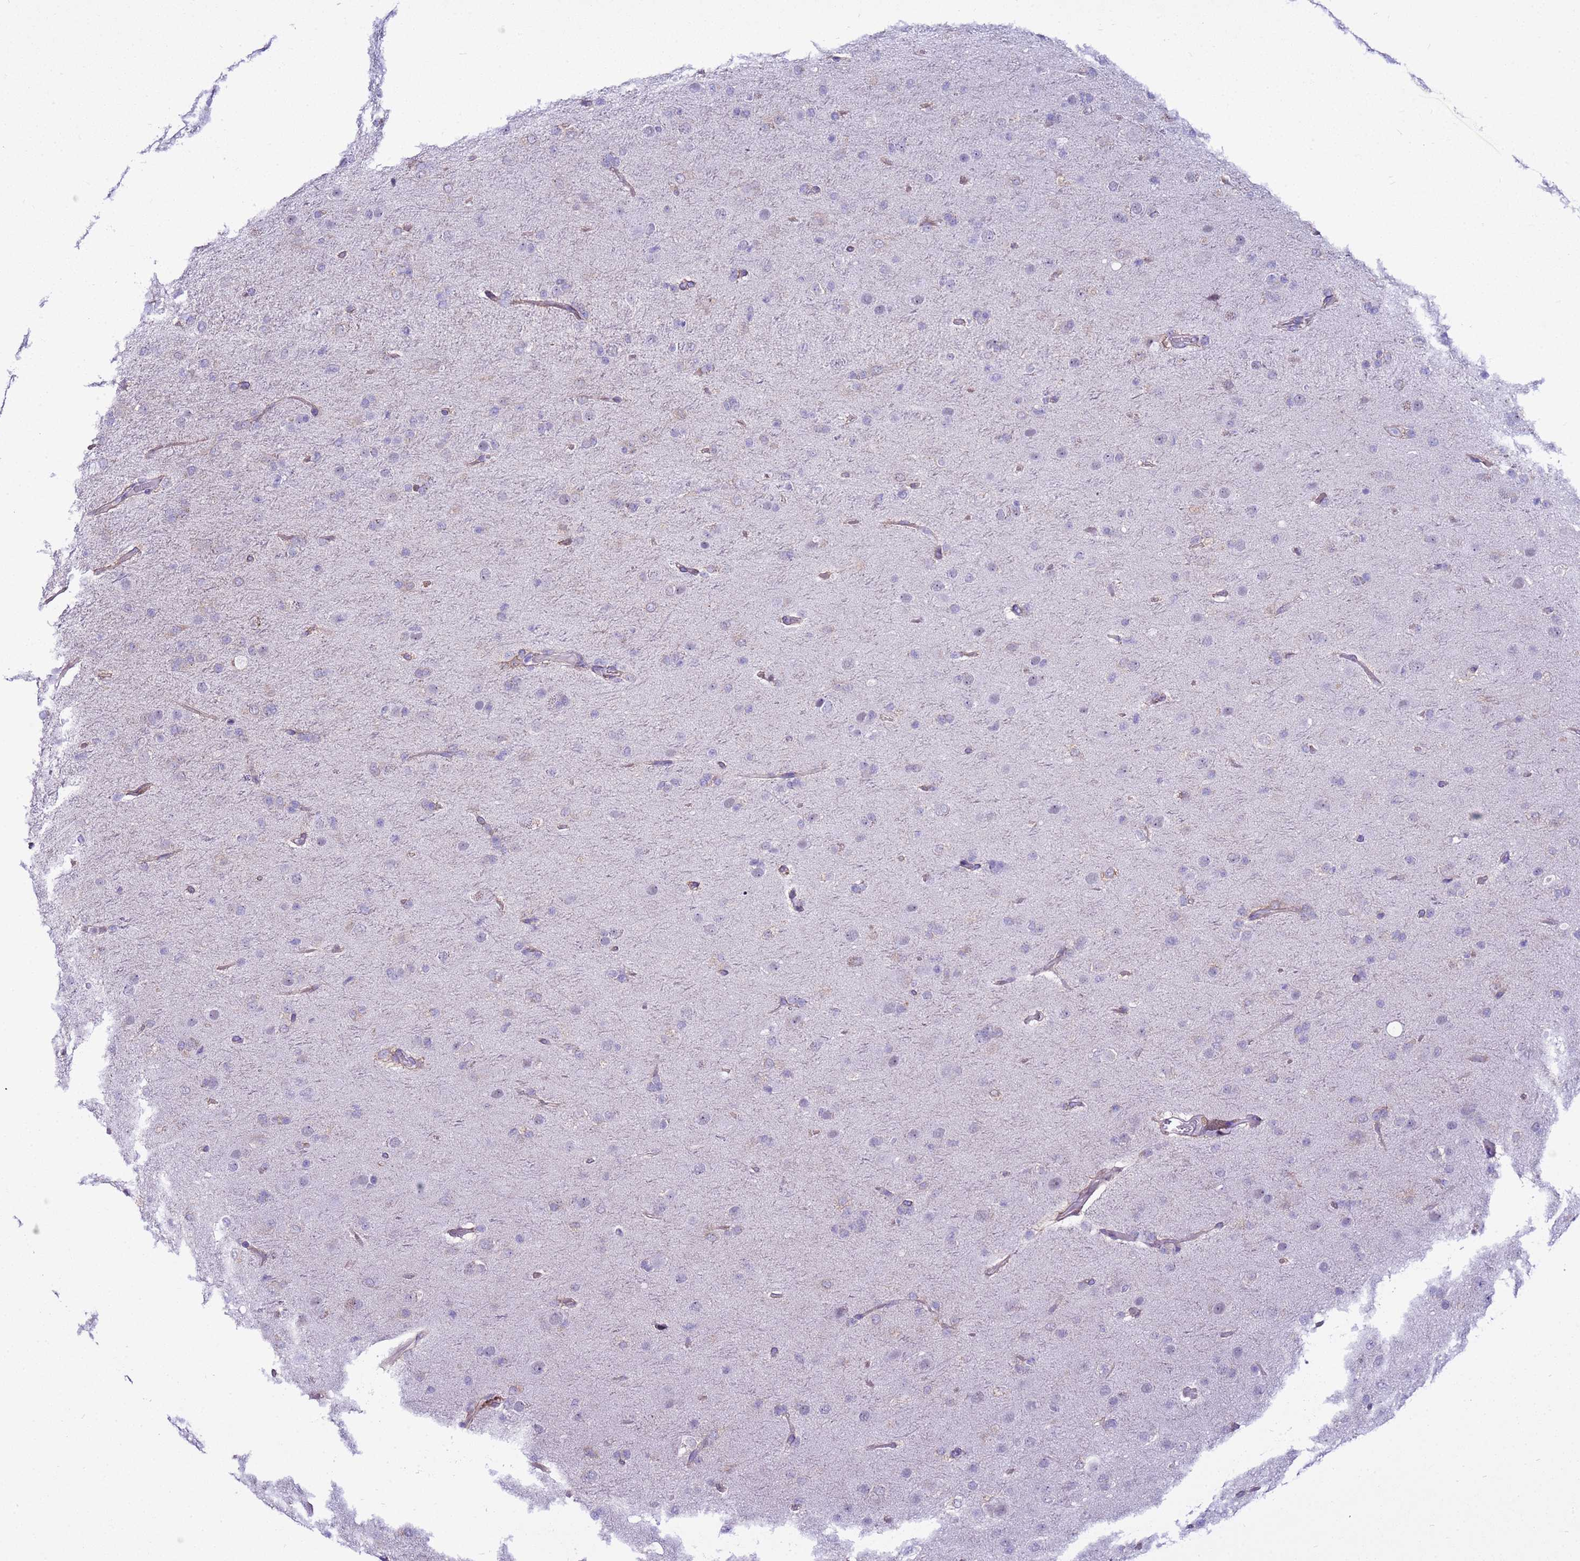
{"staining": {"intensity": "negative", "quantity": "none", "location": "none"}, "tissue": "glioma", "cell_type": "Tumor cells", "image_type": "cancer", "snomed": [{"axis": "morphology", "description": "Glioma, malignant, Low grade"}, {"axis": "topography", "description": "Brain"}], "caption": "Glioma was stained to show a protein in brown. There is no significant staining in tumor cells.", "gene": "LRRC10B", "patient": {"sex": "male", "age": 65}}